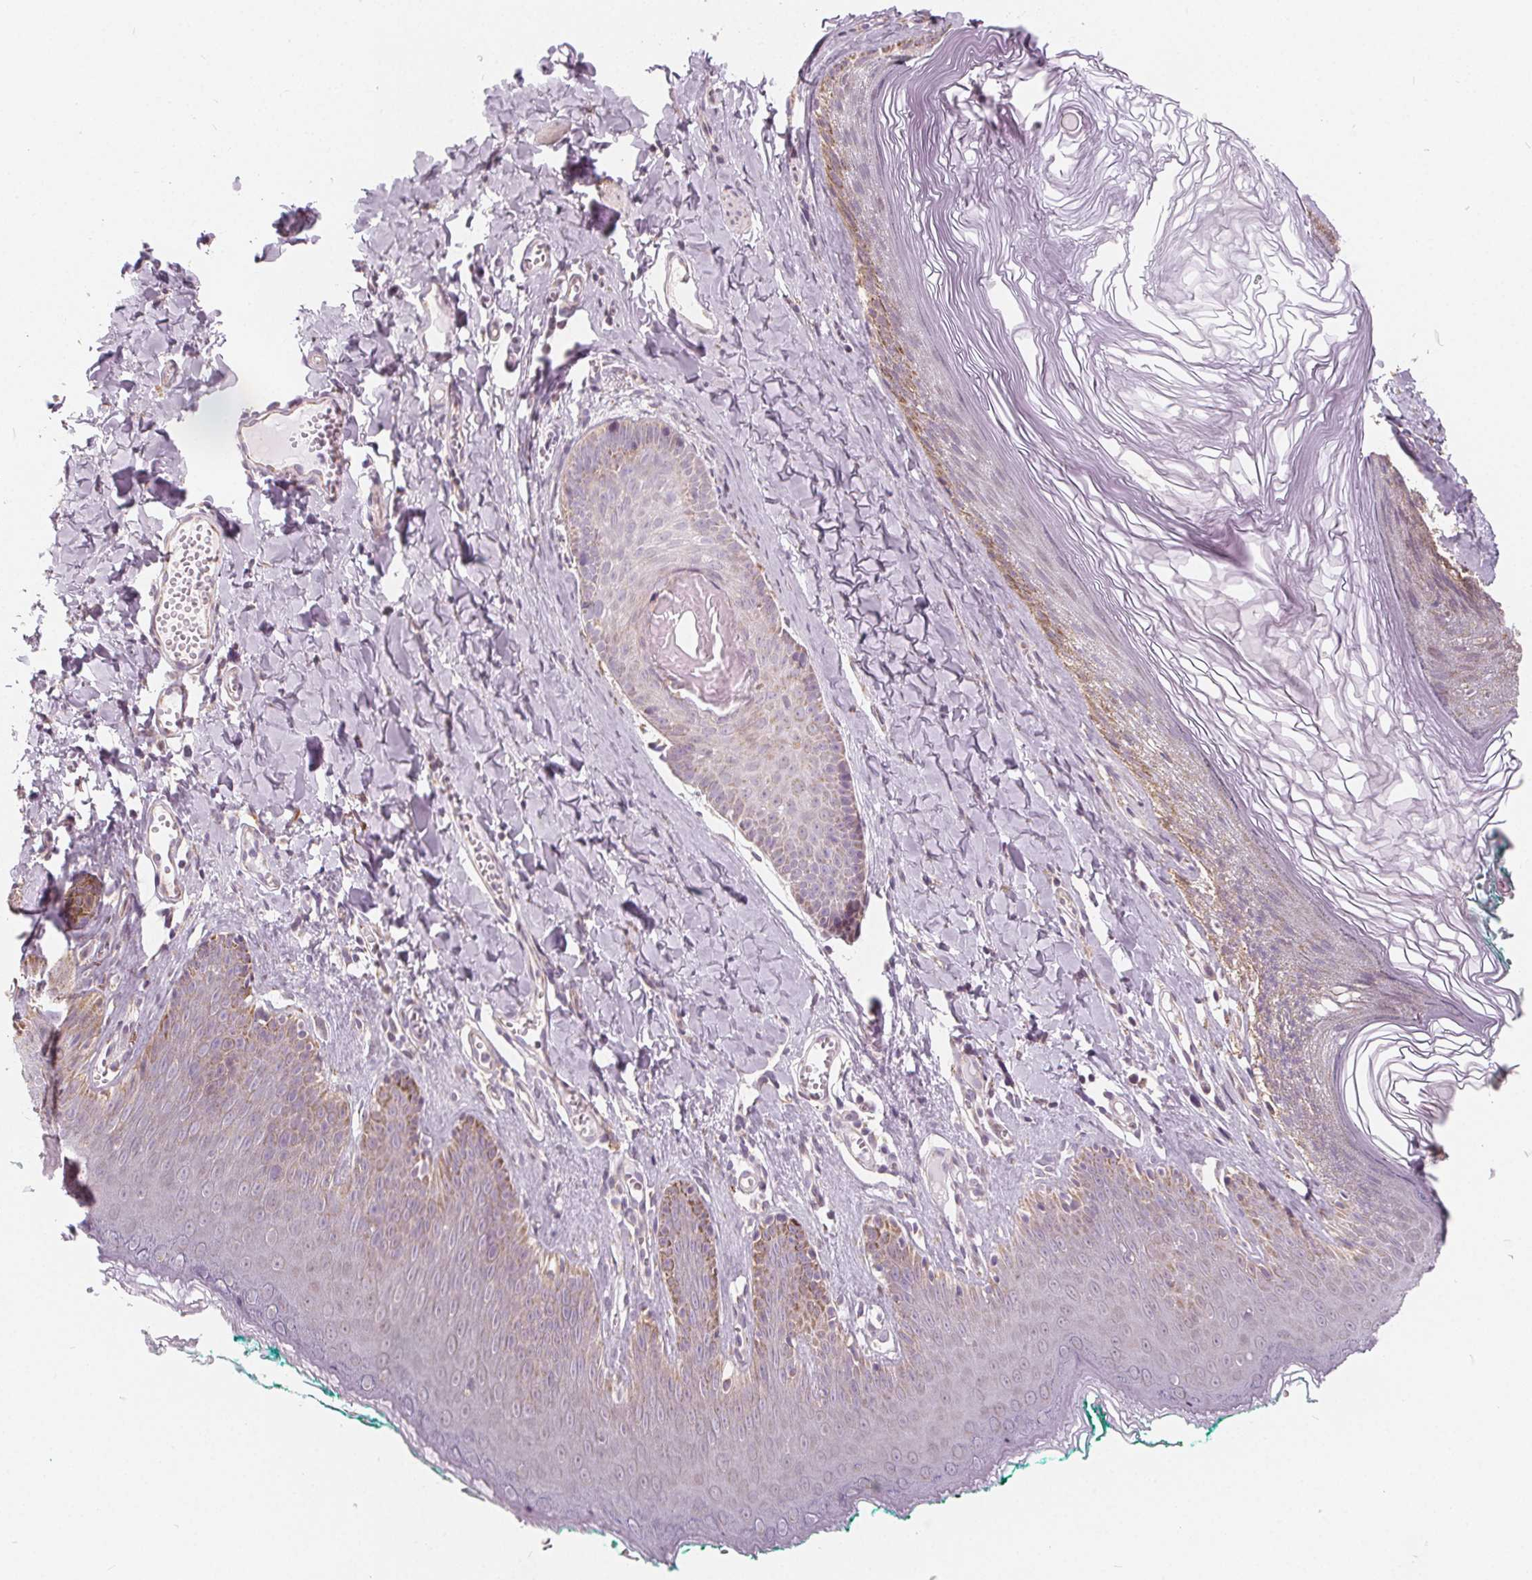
{"staining": {"intensity": "weak", "quantity": "<25%", "location": "cytoplasmic/membranous"}, "tissue": "skin", "cell_type": "Epidermal cells", "image_type": "normal", "snomed": [{"axis": "morphology", "description": "Normal tissue, NOS"}, {"axis": "topography", "description": "Vulva"}, {"axis": "topography", "description": "Peripheral nerve tissue"}], "caption": "Immunohistochemistry of benign skin demonstrates no staining in epidermal cells. Nuclei are stained in blue.", "gene": "NUP210L", "patient": {"sex": "female", "age": 66}}